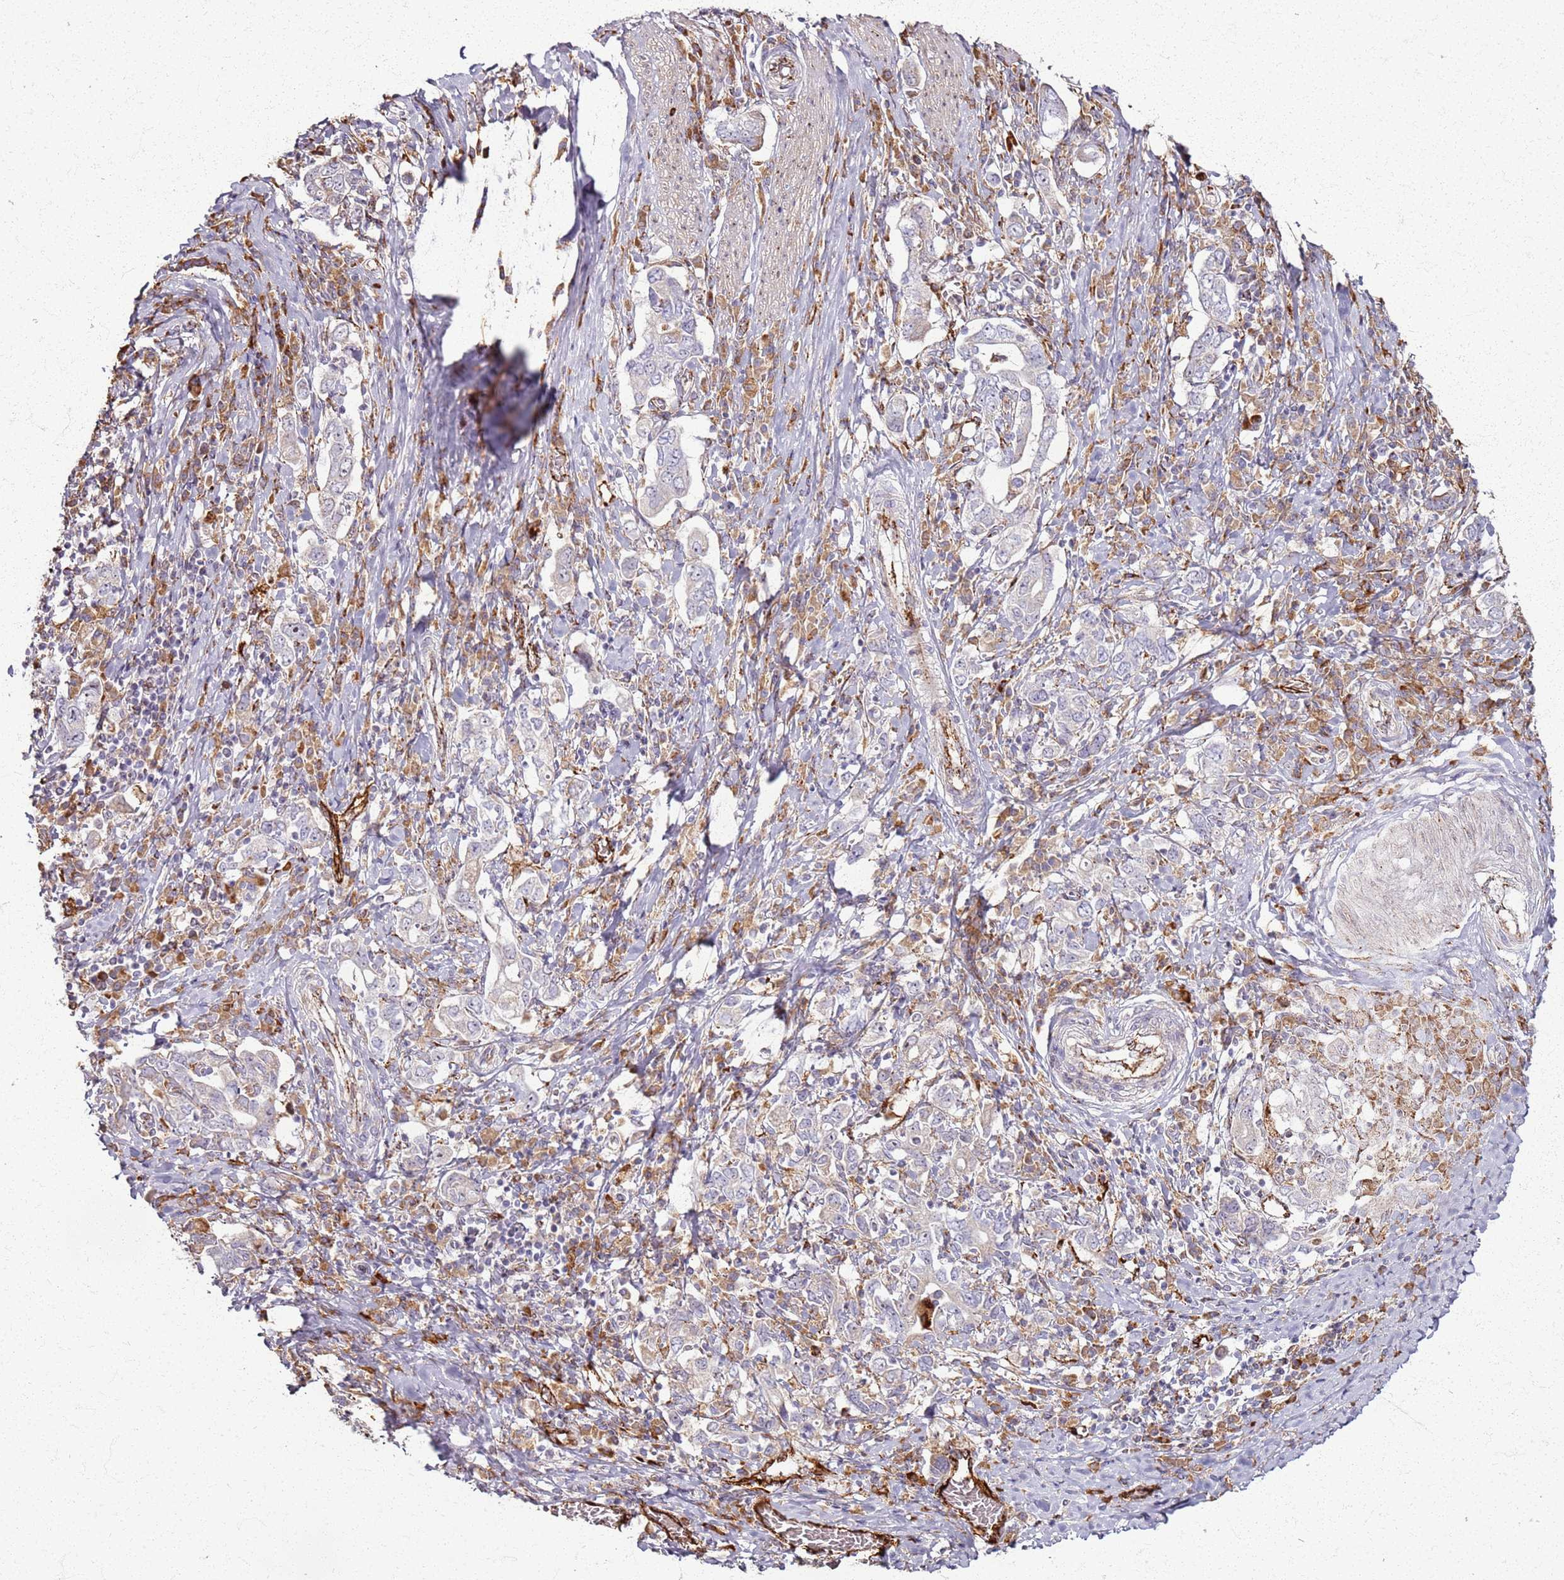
{"staining": {"intensity": "moderate", "quantity": "<25%", "location": "cytoplasmic/membranous"}, "tissue": "stomach cancer", "cell_type": "Tumor cells", "image_type": "cancer", "snomed": [{"axis": "morphology", "description": "Adenocarcinoma, NOS"}, {"axis": "topography", "description": "Stomach, upper"}, {"axis": "topography", "description": "Stomach"}], "caption": "High-power microscopy captured an immunohistochemistry micrograph of adenocarcinoma (stomach), revealing moderate cytoplasmic/membranous positivity in about <25% of tumor cells. (Stains: DAB (3,3'-diaminobenzidine) in brown, nuclei in blue, Microscopy: brightfield microscopy at high magnification).", "gene": "KRI1", "patient": {"sex": "male", "age": 62}}